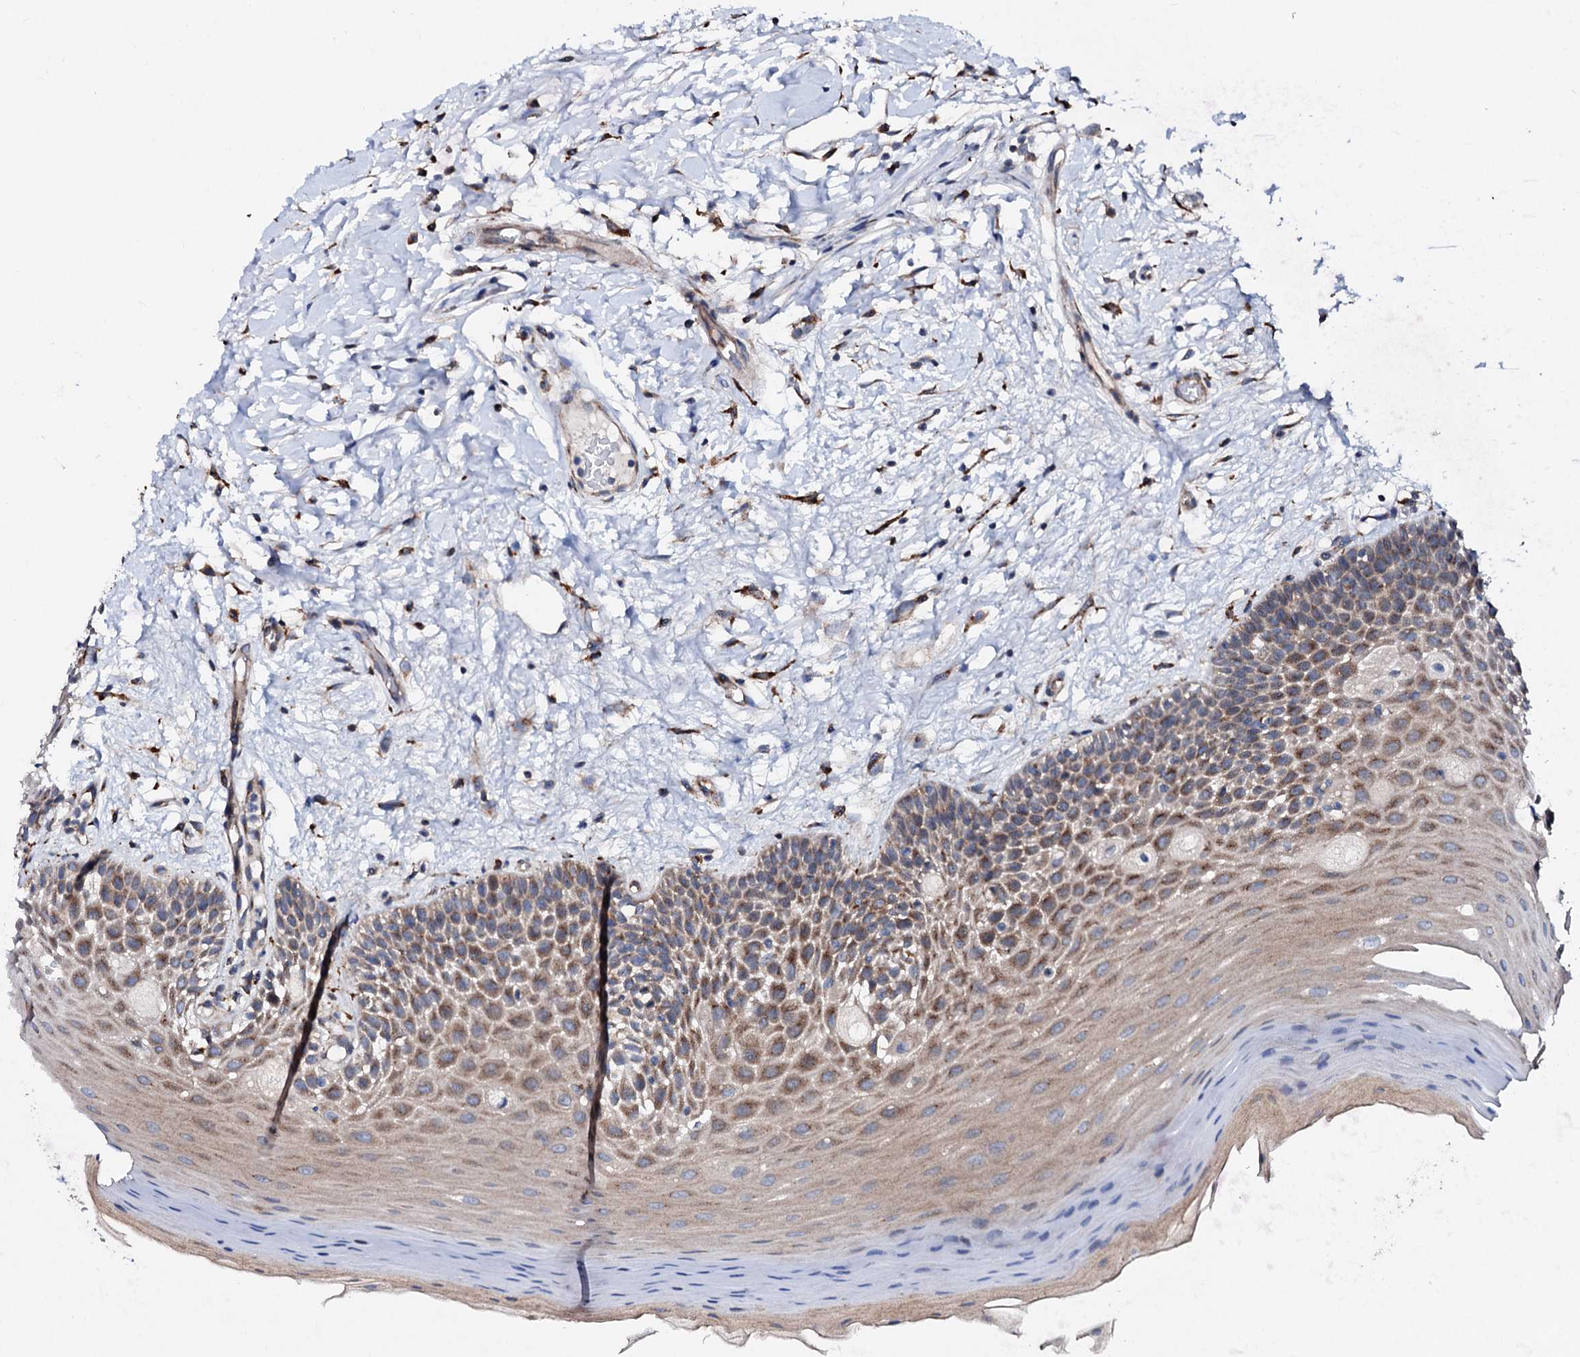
{"staining": {"intensity": "moderate", "quantity": ">75%", "location": "cytoplasmic/membranous"}, "tissue": "oral mucosa", "cell_type": "Squamous epithelial cells", "image_type": "normal", "snomed": [{"axis": "morphology", "description": "Normal tissue, NOS"}, {"axis": "topography", "description": "Oral tissue"}, {"axis": "topography", "description": "Tounge, NOS"}], "caption": "Squamous epithelial cells demonstrate medium levels of moderate cytoplasmic/membranous staining in about >75% of cells in benign human oral mucosa. The staining was performed using DAB (3,3'-diaminobenzidine) to visualize the protein expression in brown, while the nuclei were stained in blue with hematoxylin (Magnification: 20x).", "gene": "P2RX4", "patient": {"sex": "male", "age": 47}}